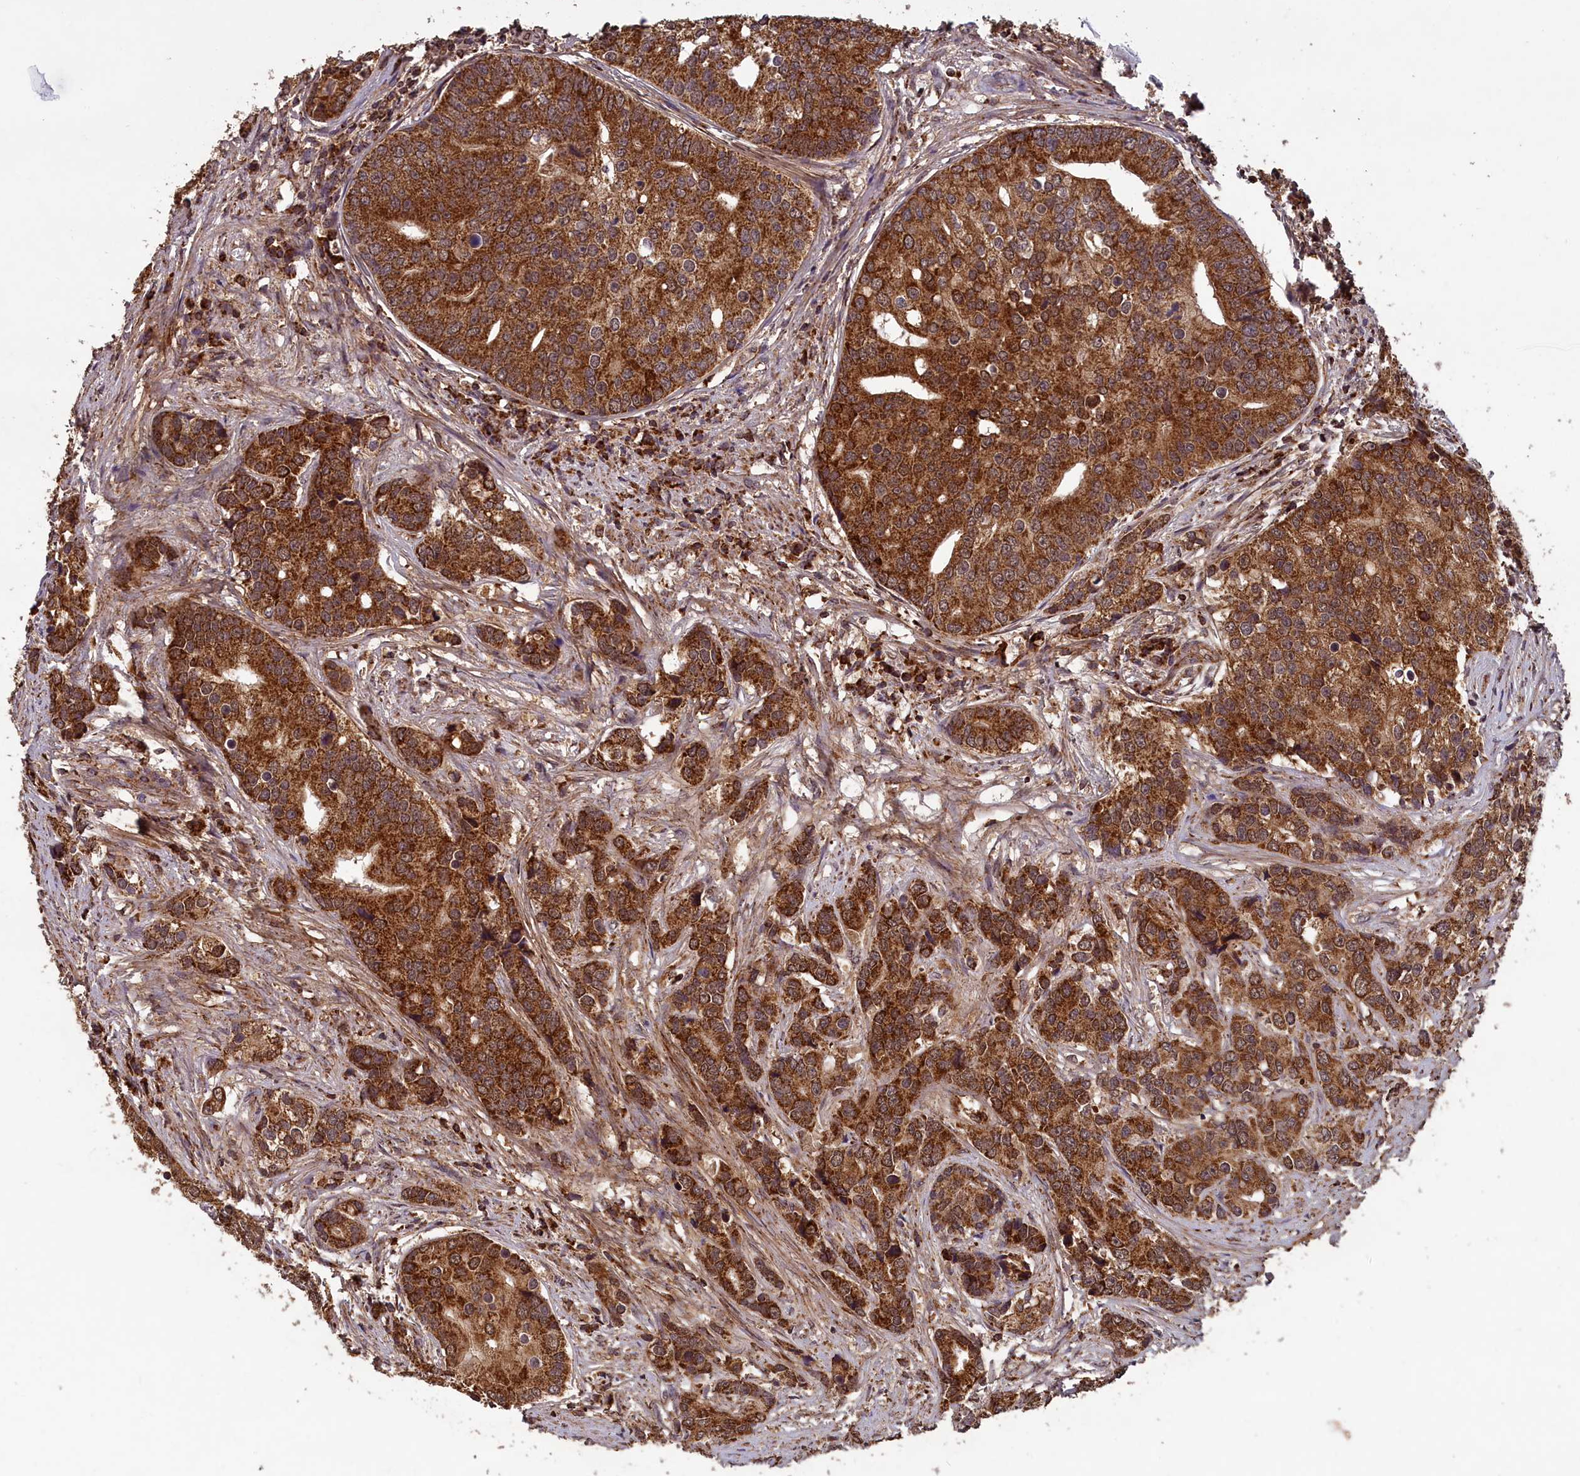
{"staining": {"intensity": "strong", "quantity": ">75%", "location": "cytoplasmic/membranous"}, "tissue": "prostate cancer", "cell_type": "Tumor cells", "image_type": "cancer", "snomed": [{"axis": "morphology", "description": "Adenocarcinoma, High grade"}, {"axis": "topography", "description": "Prostate"}], "caption": "The micrograph displays immunohistochemical staining of prostate cancer (adenocarcinoma (high-grade)). There is strong cytoplasmic/membranous positivity is seen in approximately >75% of tumor cells.", "gene": "CCDC15", "patient": {"sex": "male", "age": 62}}